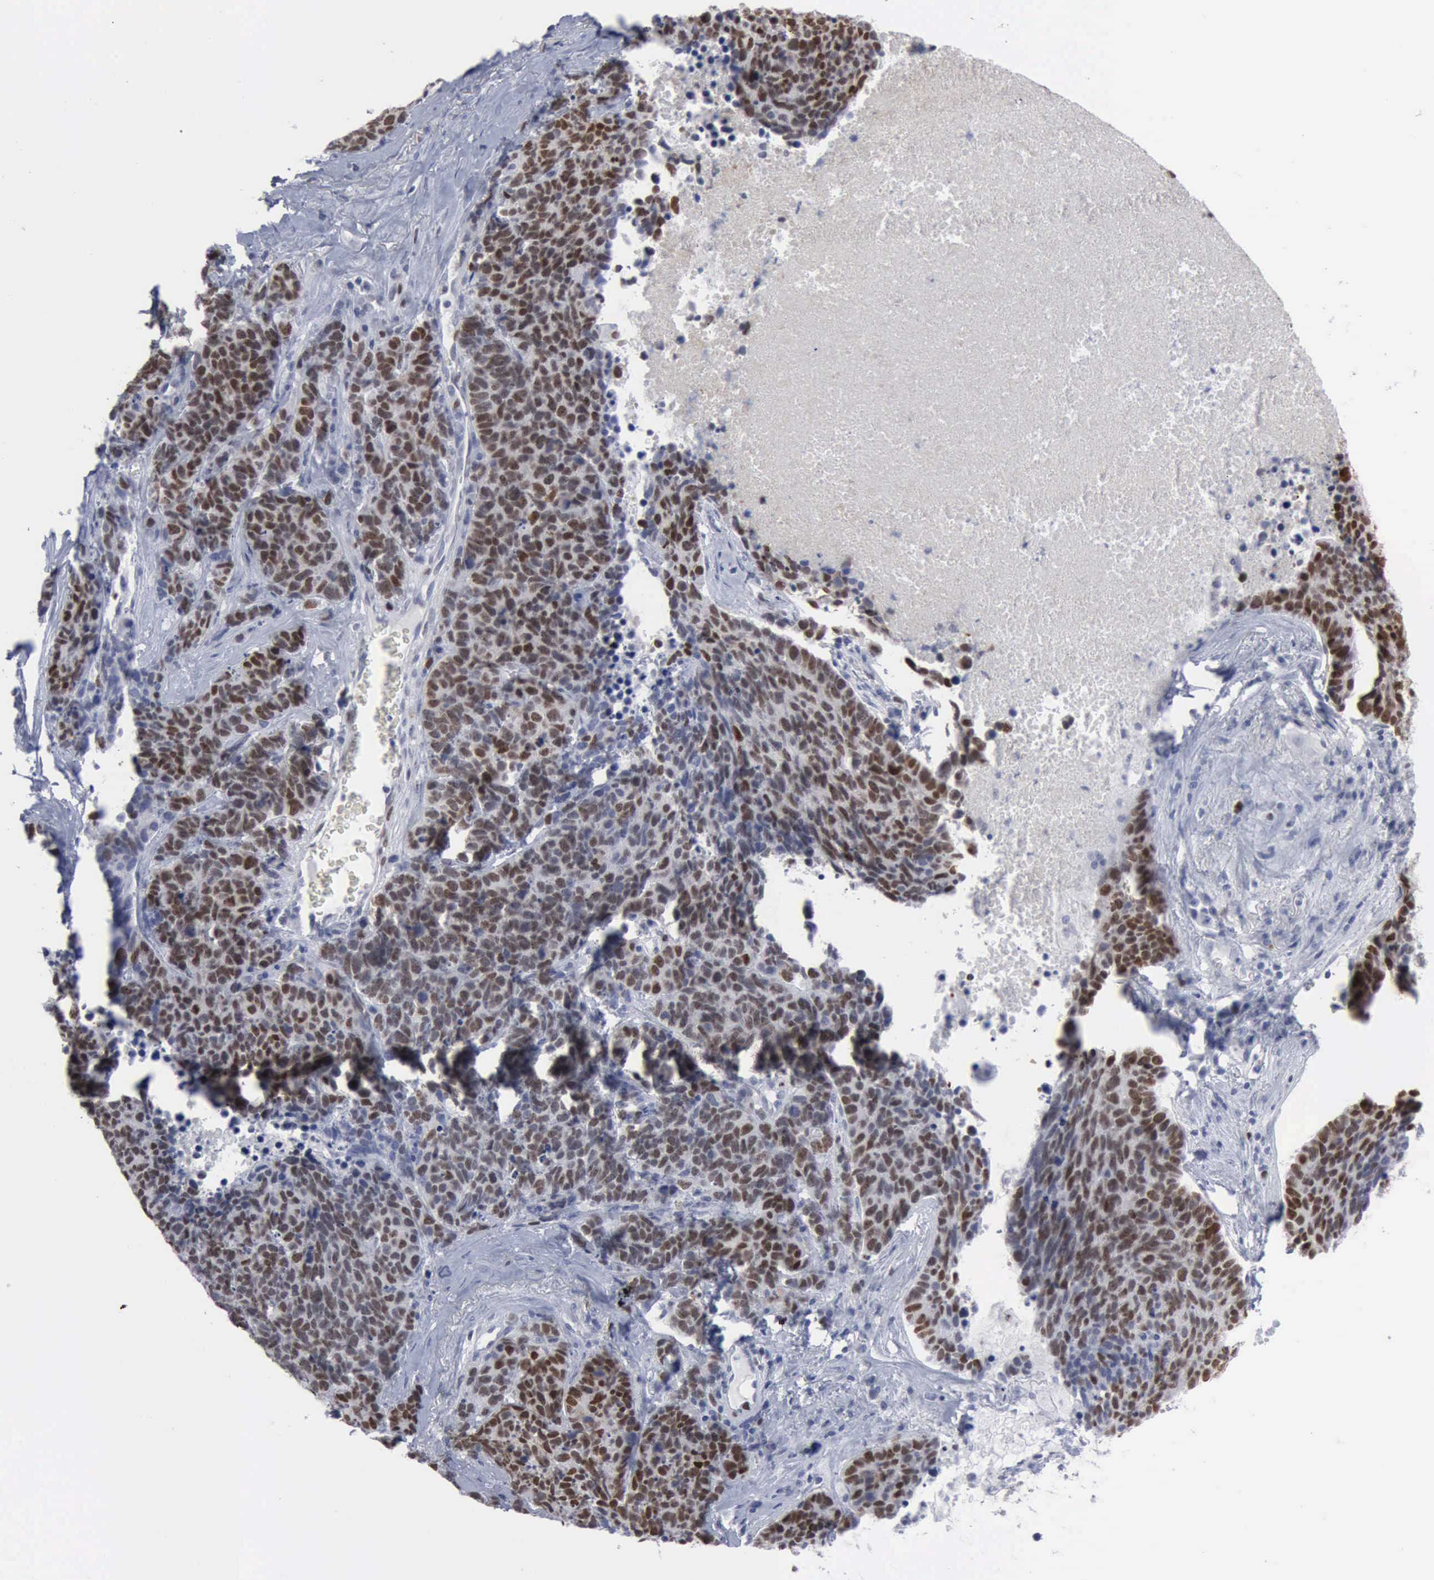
{"staining": {"intensity": "strong", "quantity": "25%-75%", "location": "nuclear"}, "tissue": "lung cancer", "cell_type": "Tumor cells", "image_type": "cancer", "snomed": [{"axis": "morphology", "description": "Neoplasm, malignant, NOS"}, {"axis": "topography", "description": "Lung"}], "caption": "Lung cancer (malignant neoplasm) stained with a brown dye demonstrates strong nuclear positive staining in approximately 25%-75% of tumor cells.", "gene": "MCM5", "patient": {"sex": "female", "age": 75}}